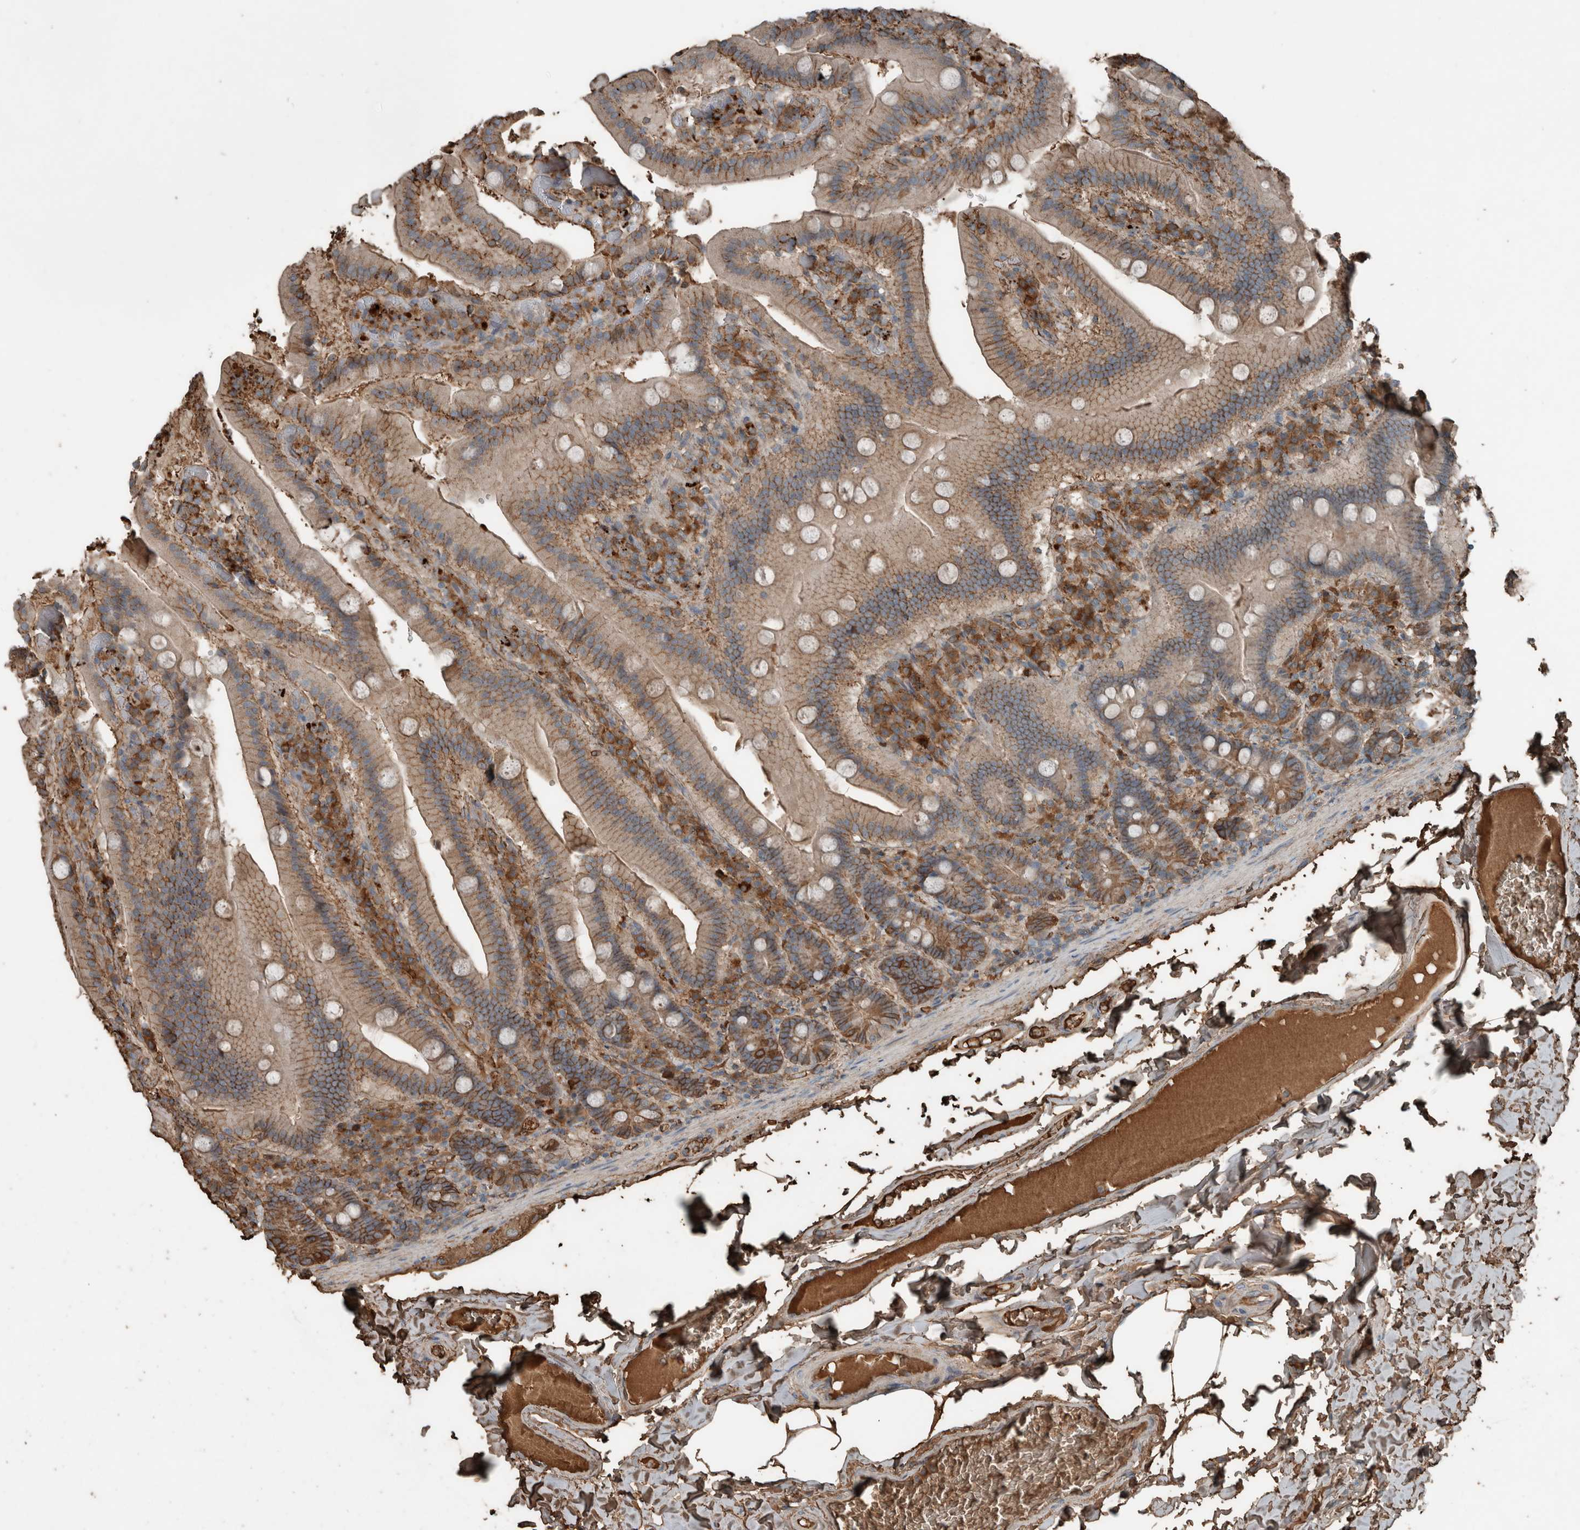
{"staining": {"intensity": "moderate", "quantity": ">75%", "location": "cytoplasmic/membranous"}, "tissue": "duodenum", "cell_type": "Glandular cells", "image_type": "normal", "snomed": [{"axis": "morphology", "description": "Normal tissue, NOS"}, {"axis": "topography", "description": "Duodenum"}], "caption": "About >75% of glandular cells in unremarkable human duodenum reveal moderate cytoplasmic/membranous protein positivity as visualized by brown immunohistochemical staining.", "gene": "USP34", "patient": {"sex": "female", "age": 62}}